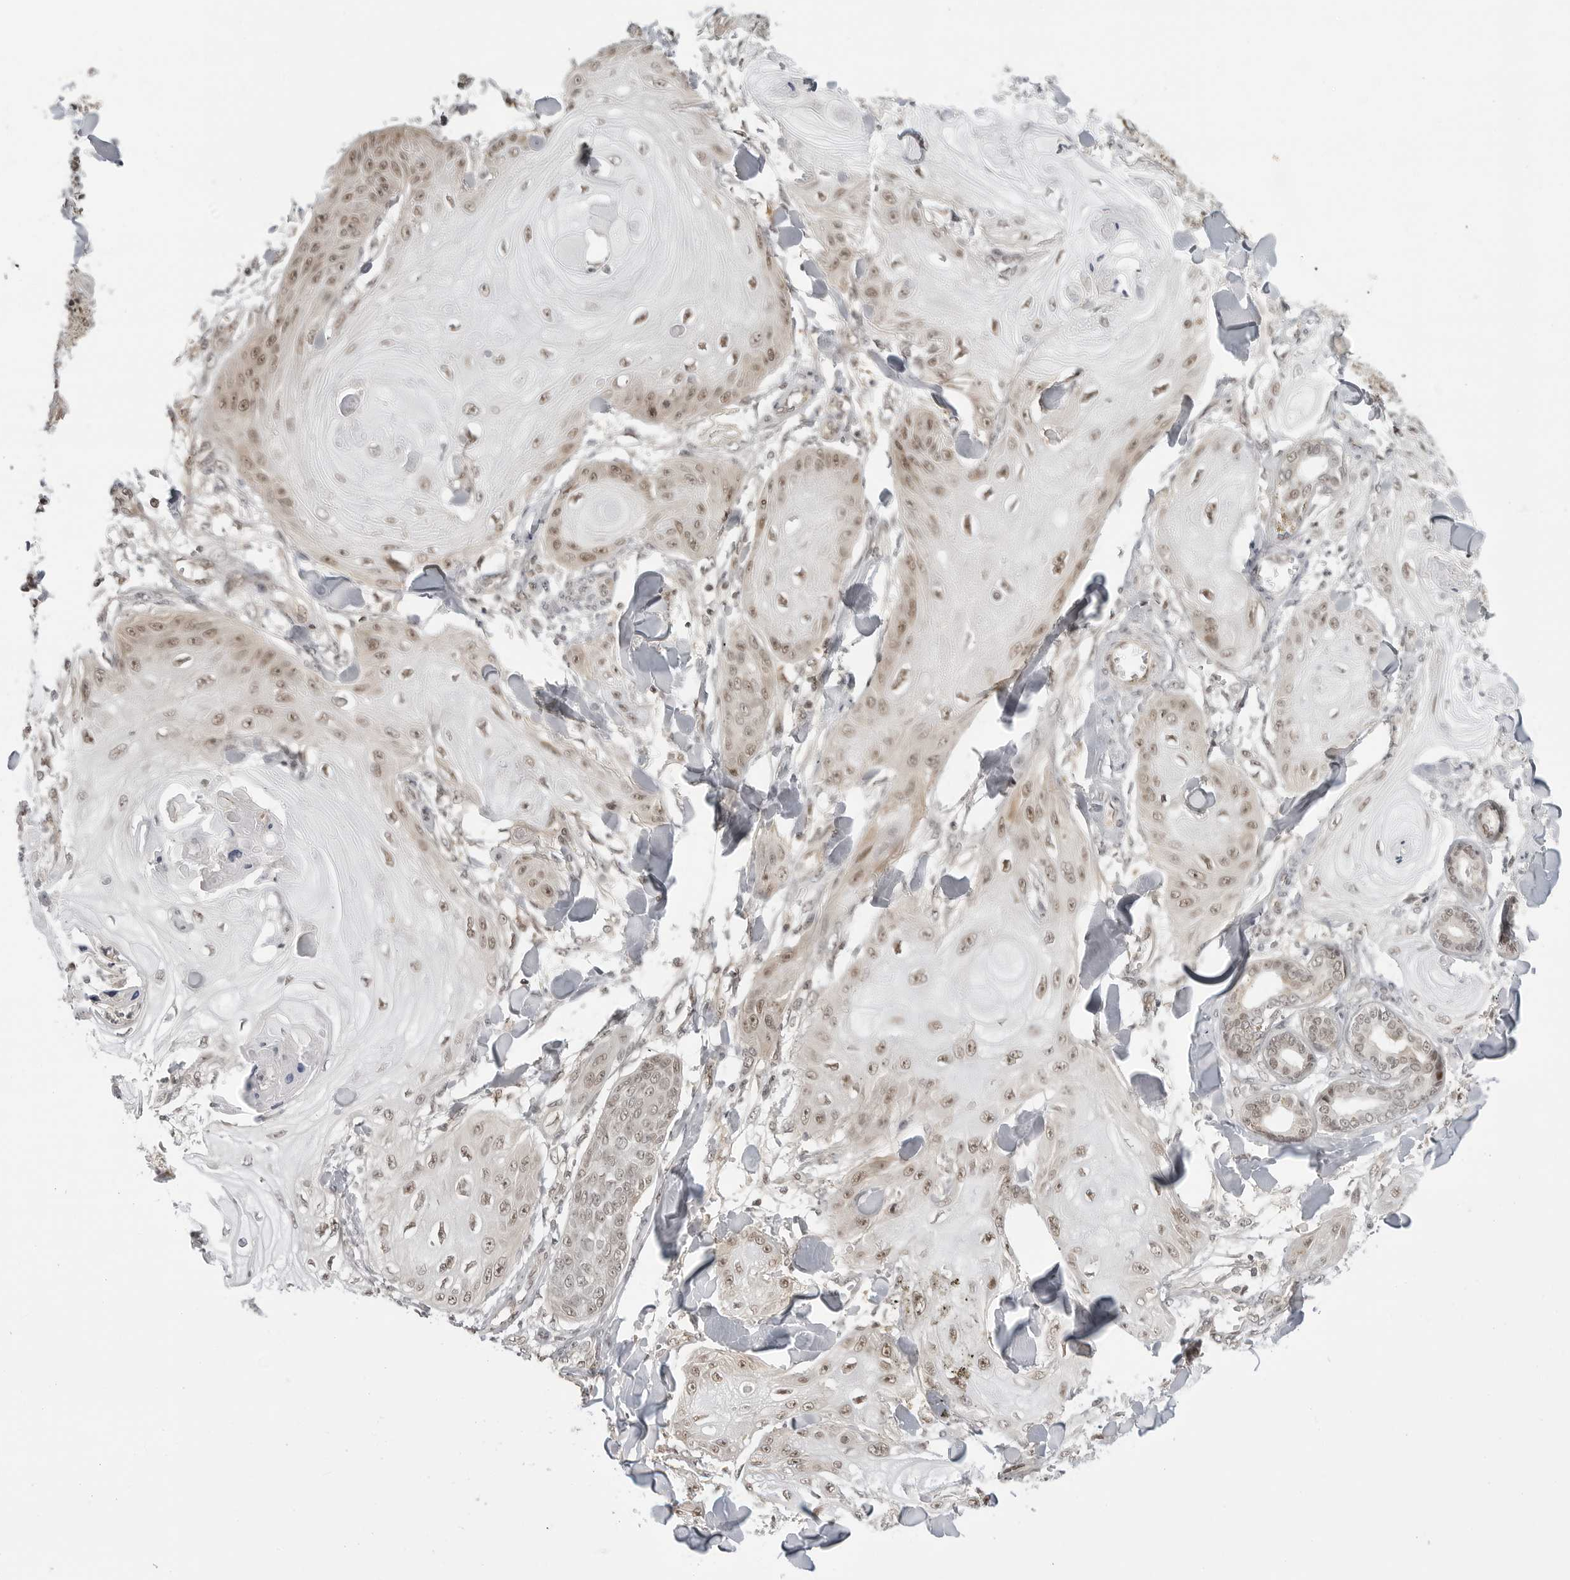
{"staining": {"intensity": "moderate", "quantity": ">75%", "location": "nuclear"}, "tissue": "skin cancer", "cell_type": "Tumor cells", "image_type": "cancer", "snomed": [{"axis": "morphology", "description": "Squamous cell carcinoma, NOS"}, {"axis": "topography", "description": "Skin"}], "caption": "Immunohistochemistry (IHC) of skin cancer displays medium levels of moderate nuclear expression in about >75% of tumor cells. (DAB IHC with brightfield microscopy, high magnification).", "gene": "C8orf33", "patient": {"sex": "male", "age": 74}}